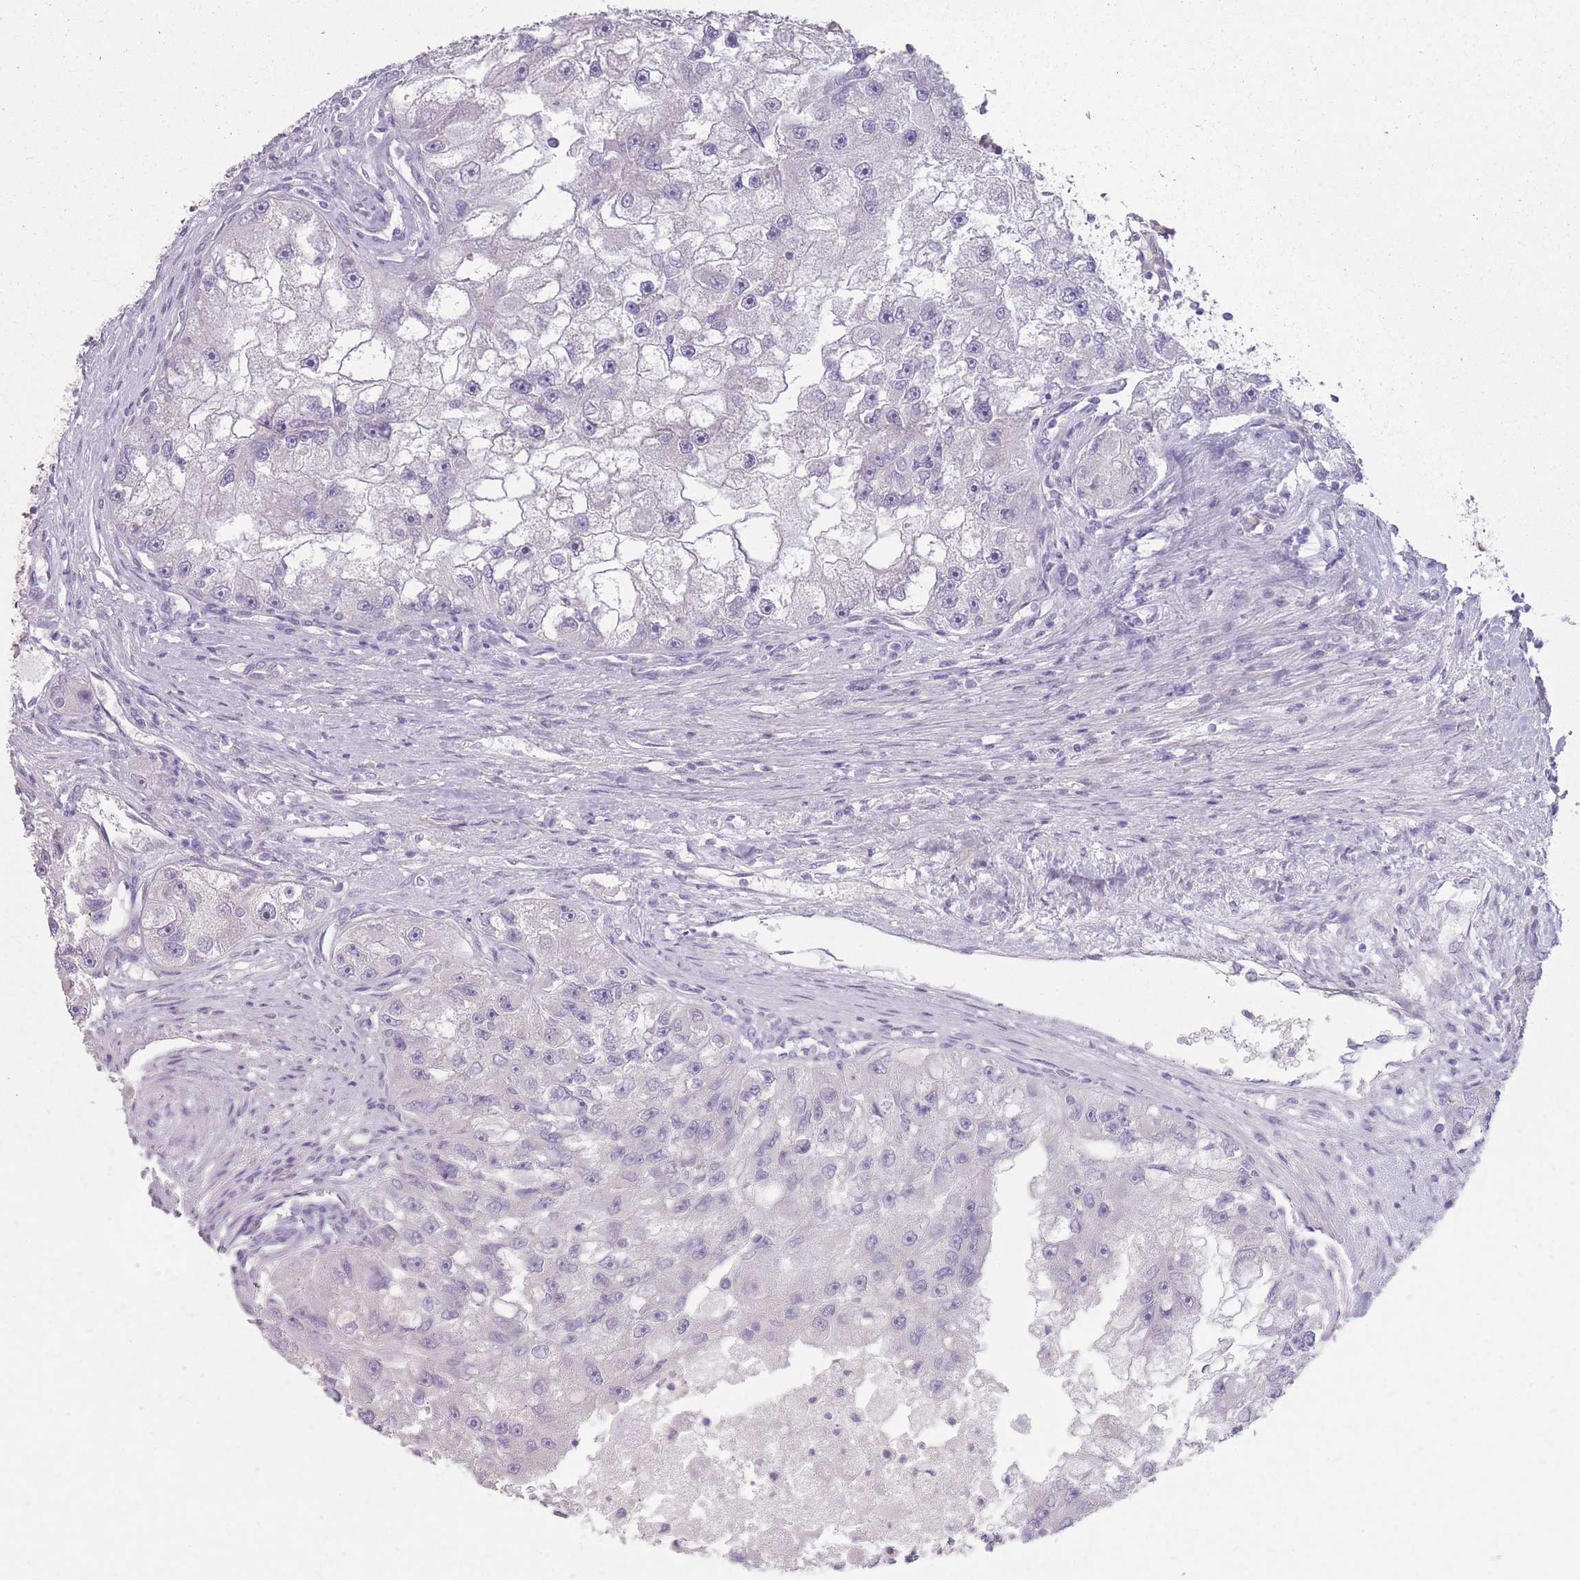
{"staining": {"intensity": "negative", "quantity": "none", "location": "none"}, "tissue": "renal cancer", "cell_type": "Tumor cells", "image_type": "cancer", "snomed": [{"axis": "morphology", "description": "Adenocarcinoma, NOS"}, {"axis": "topography", "description": "Kidney"}], "caption": "Renal cancer (adenocarcinoma) was stained to show a protein in brown. There is no significant expression in tumor cells.", "gene": "ZBTB24", "patient": {"sex": "male", "age": 63}}